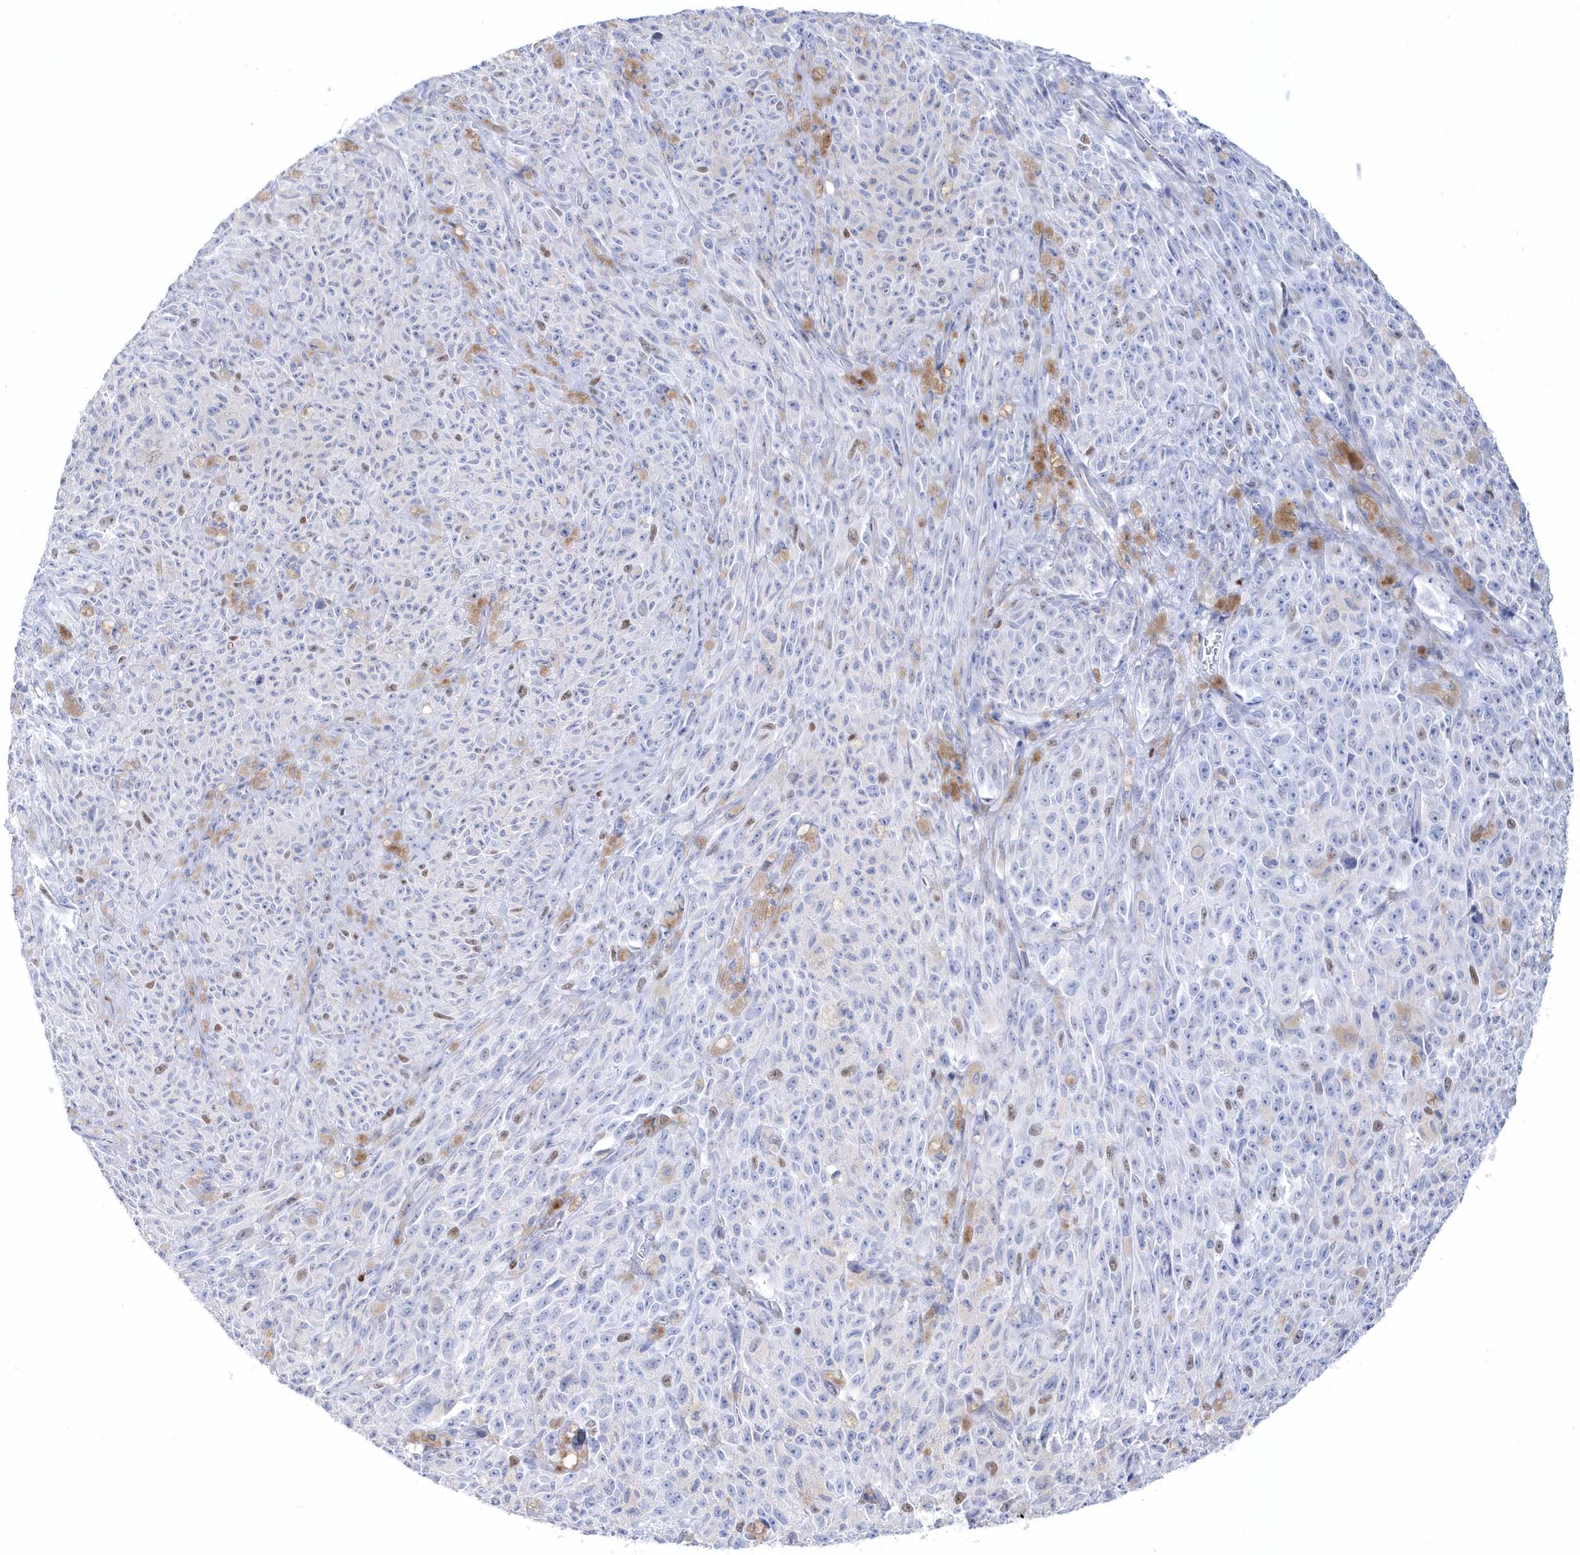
{"staining": {"intensity": "negative", "quantity": "none", "location": "none"}, "tissue": "melanoma", "cell_type": "Tumor cells", "image_type": "cancer", "snomed": [{"axis": "morphology", "description": "Malignant melanoma, NOS"}, {"axis": "topography", "description": "Skin"}], "caption": "High magnification brightfield microscopy of malignant melanoma stained with DAB (3,3'-diaminobenzidine) (brown) and counterstained with hematoxylin (blue): tumor cells show no significant positivity.", "gene": "TMCO6", "patient": {"sex": "female", "age": 82}}